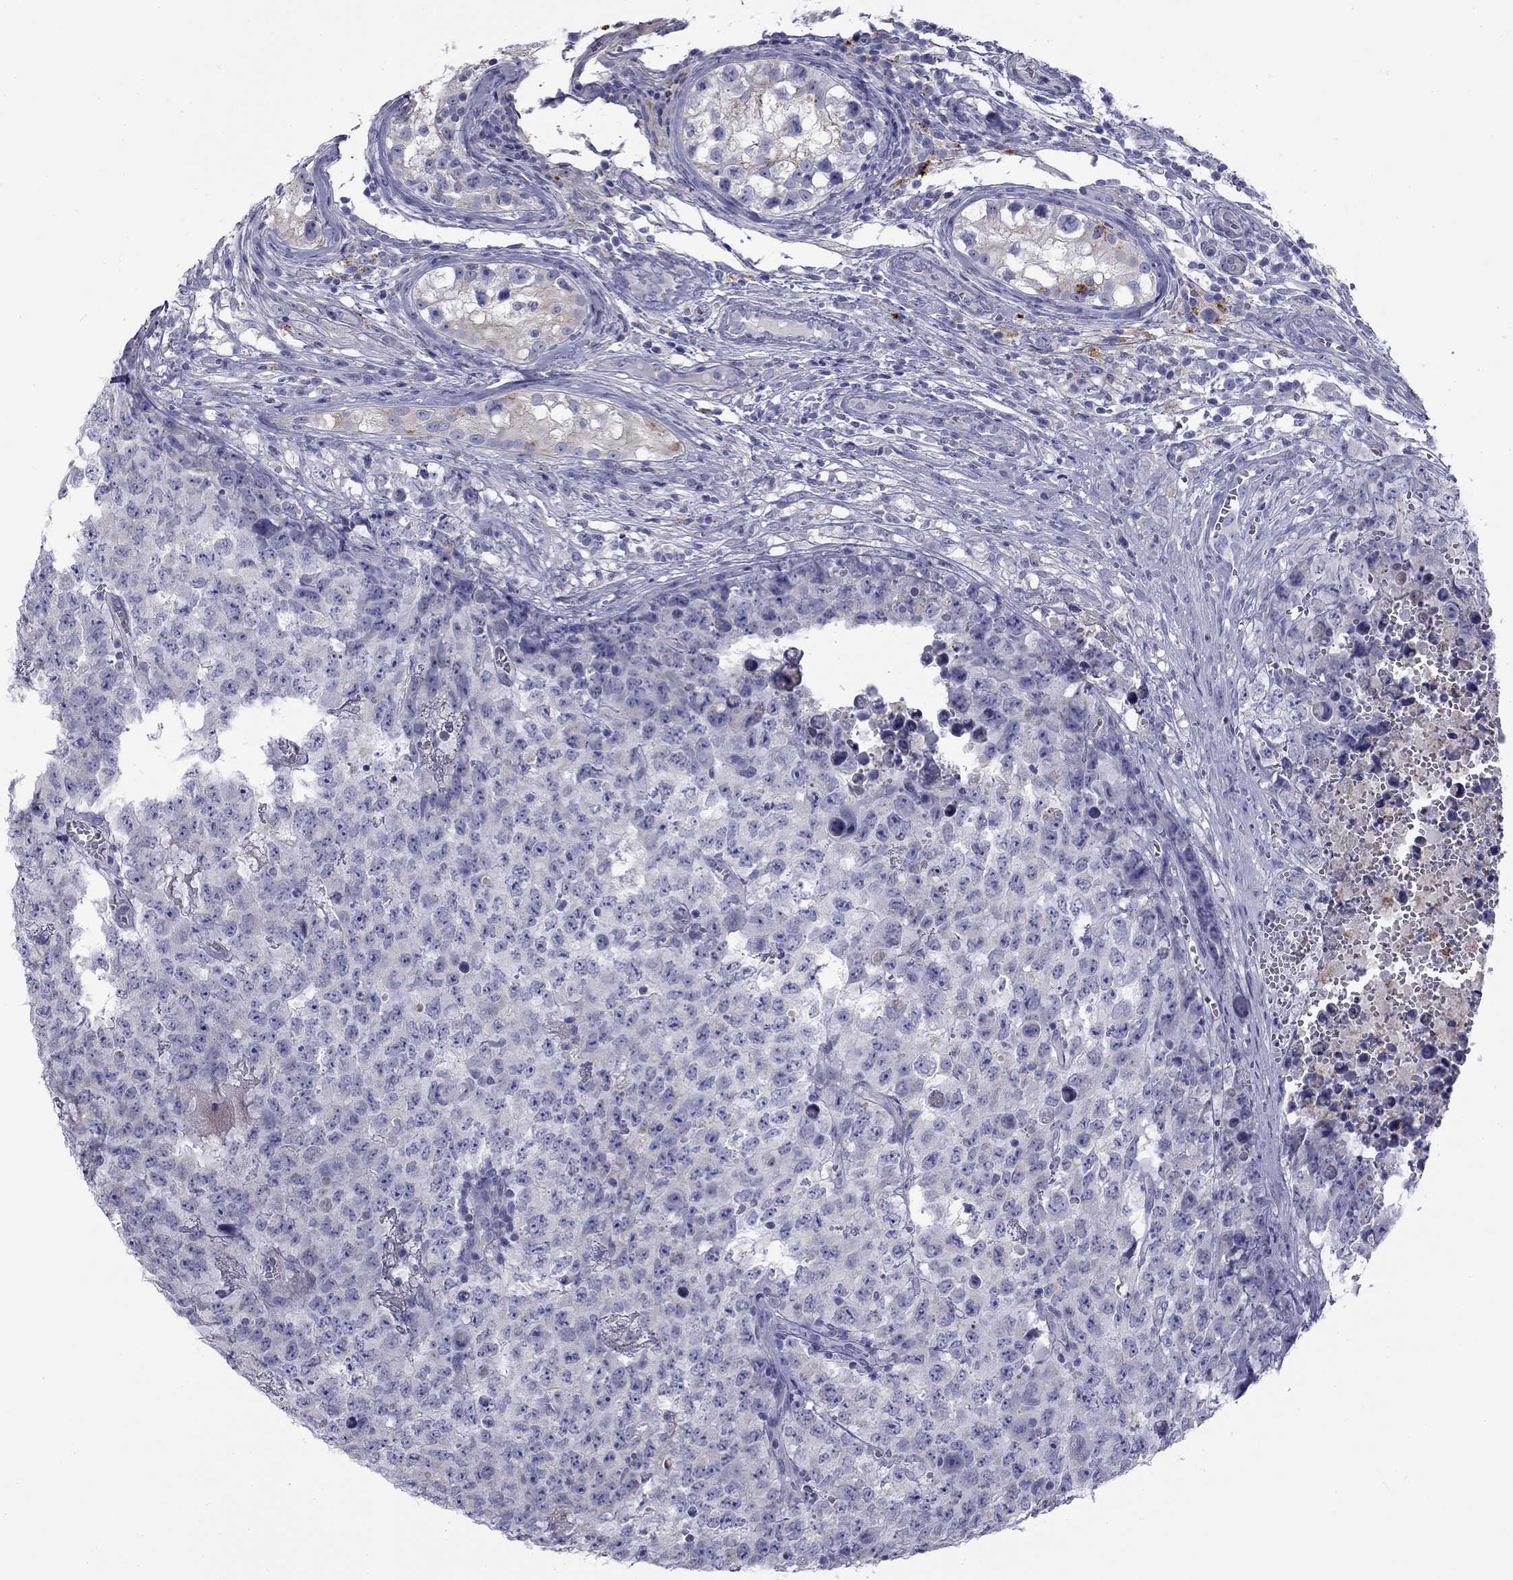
{"staining": {"intensity": "negative", "quantity": "none", "location": "none"}, "tissue": "testis cancer", "cell_type": "Tumor cells", "image_type": "cancer", "snomed": [{"axis": "morphology", "description": "Carcinoma, Embryonal, NOS"}, {"axis": "topography", "description": "Testis"}], "caption": "A high-resolution micrograph shows IHC staining of testis embryonal carcinoma, which reveals no significant positivity in tumor cells.", "gene": "CLPSL2", "patient": {"sex": "male", "age": 23}}